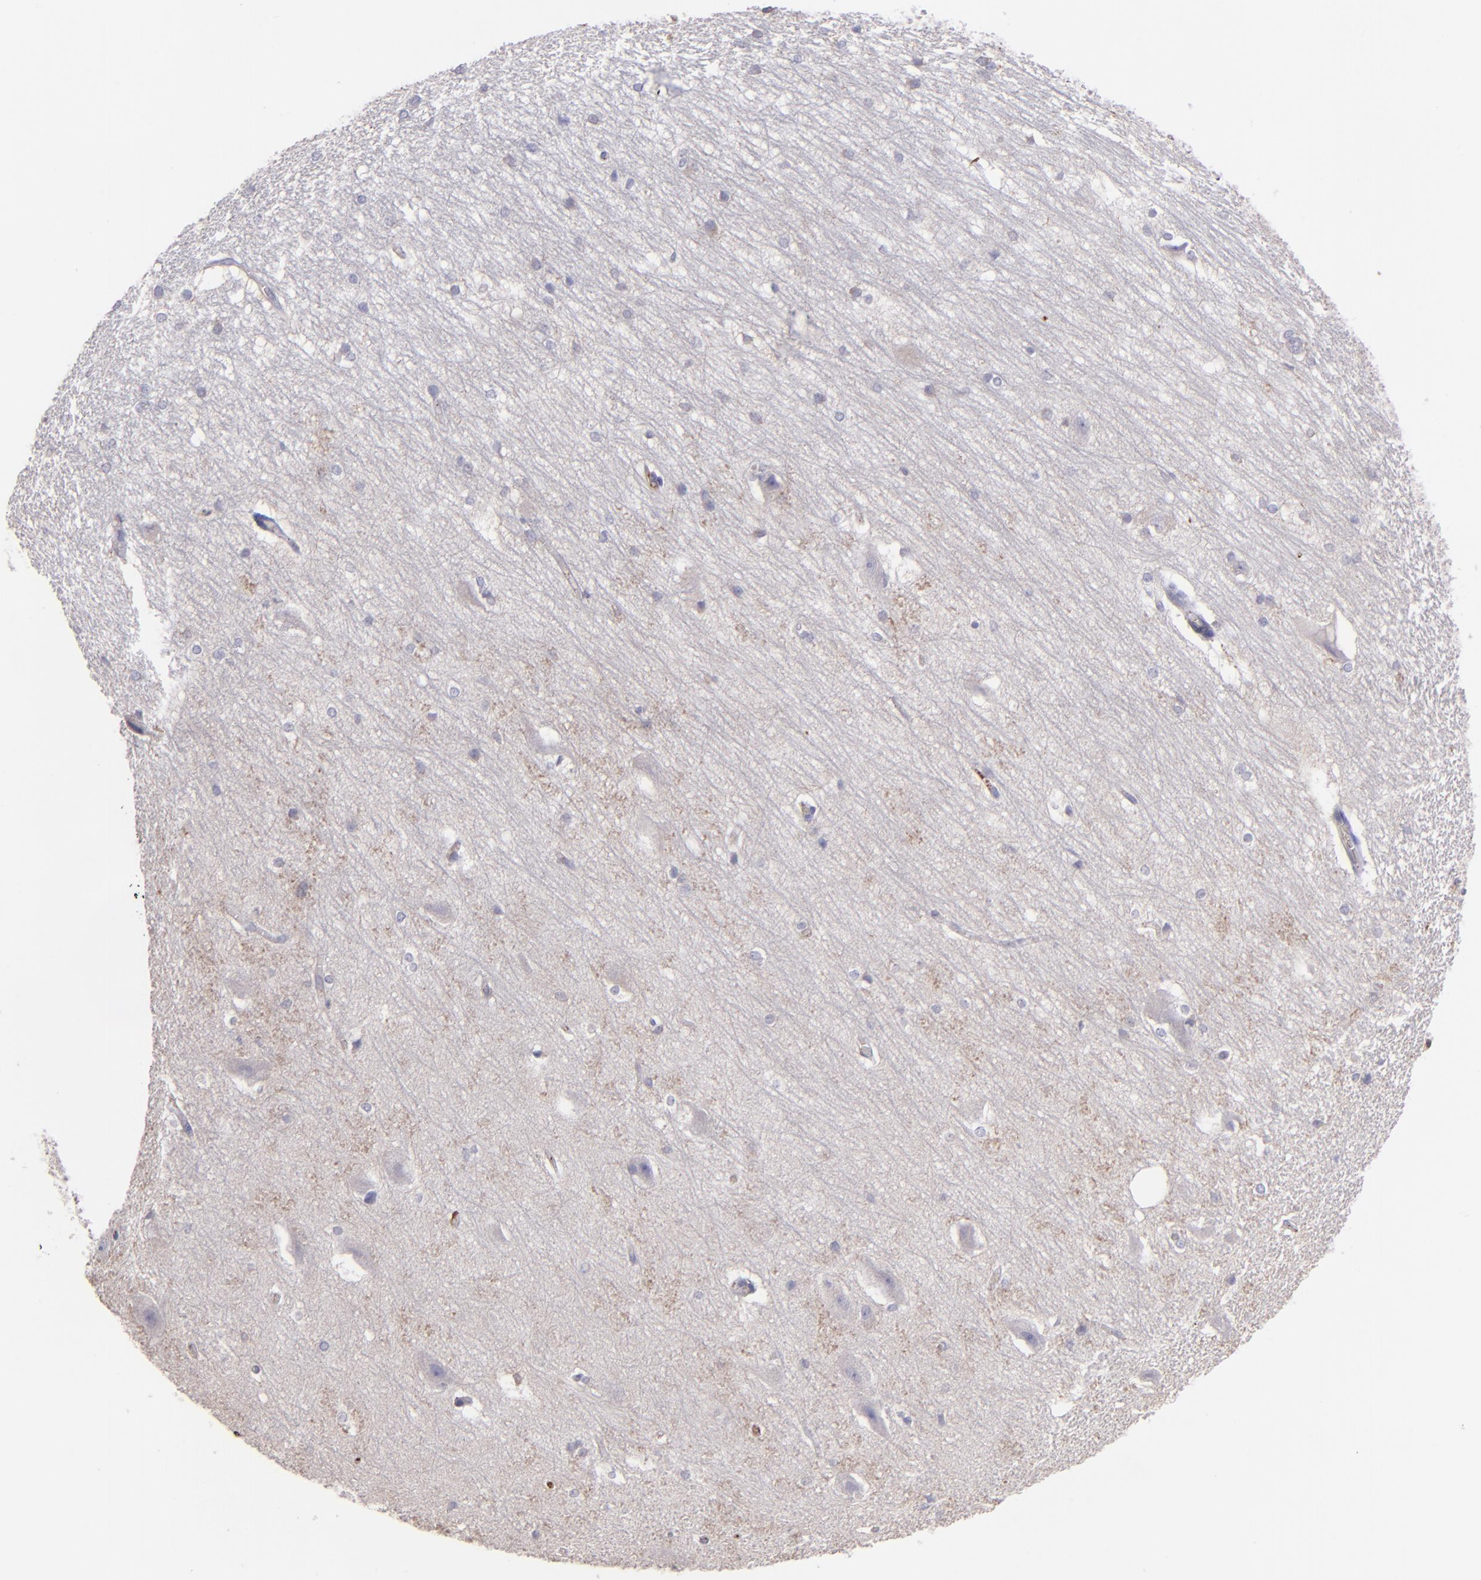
{"staining": {"intensity": "negative", "quantity": "none", "location": "none"}, "tissue": "hippocampus", "cell_type": "Glial cells", "image_type": "normal", "snomed": [{"axis": "morphology", "description": "Normal tissue, NOS"}, {"axis": "topography", "description": "Hippocampus"}], "caption": "The photomicrograph demonstrates no significant positivity in glial cells of hippocampus.", "gene": "C1QA", "patient": {"sex": "female", "age": 19}}